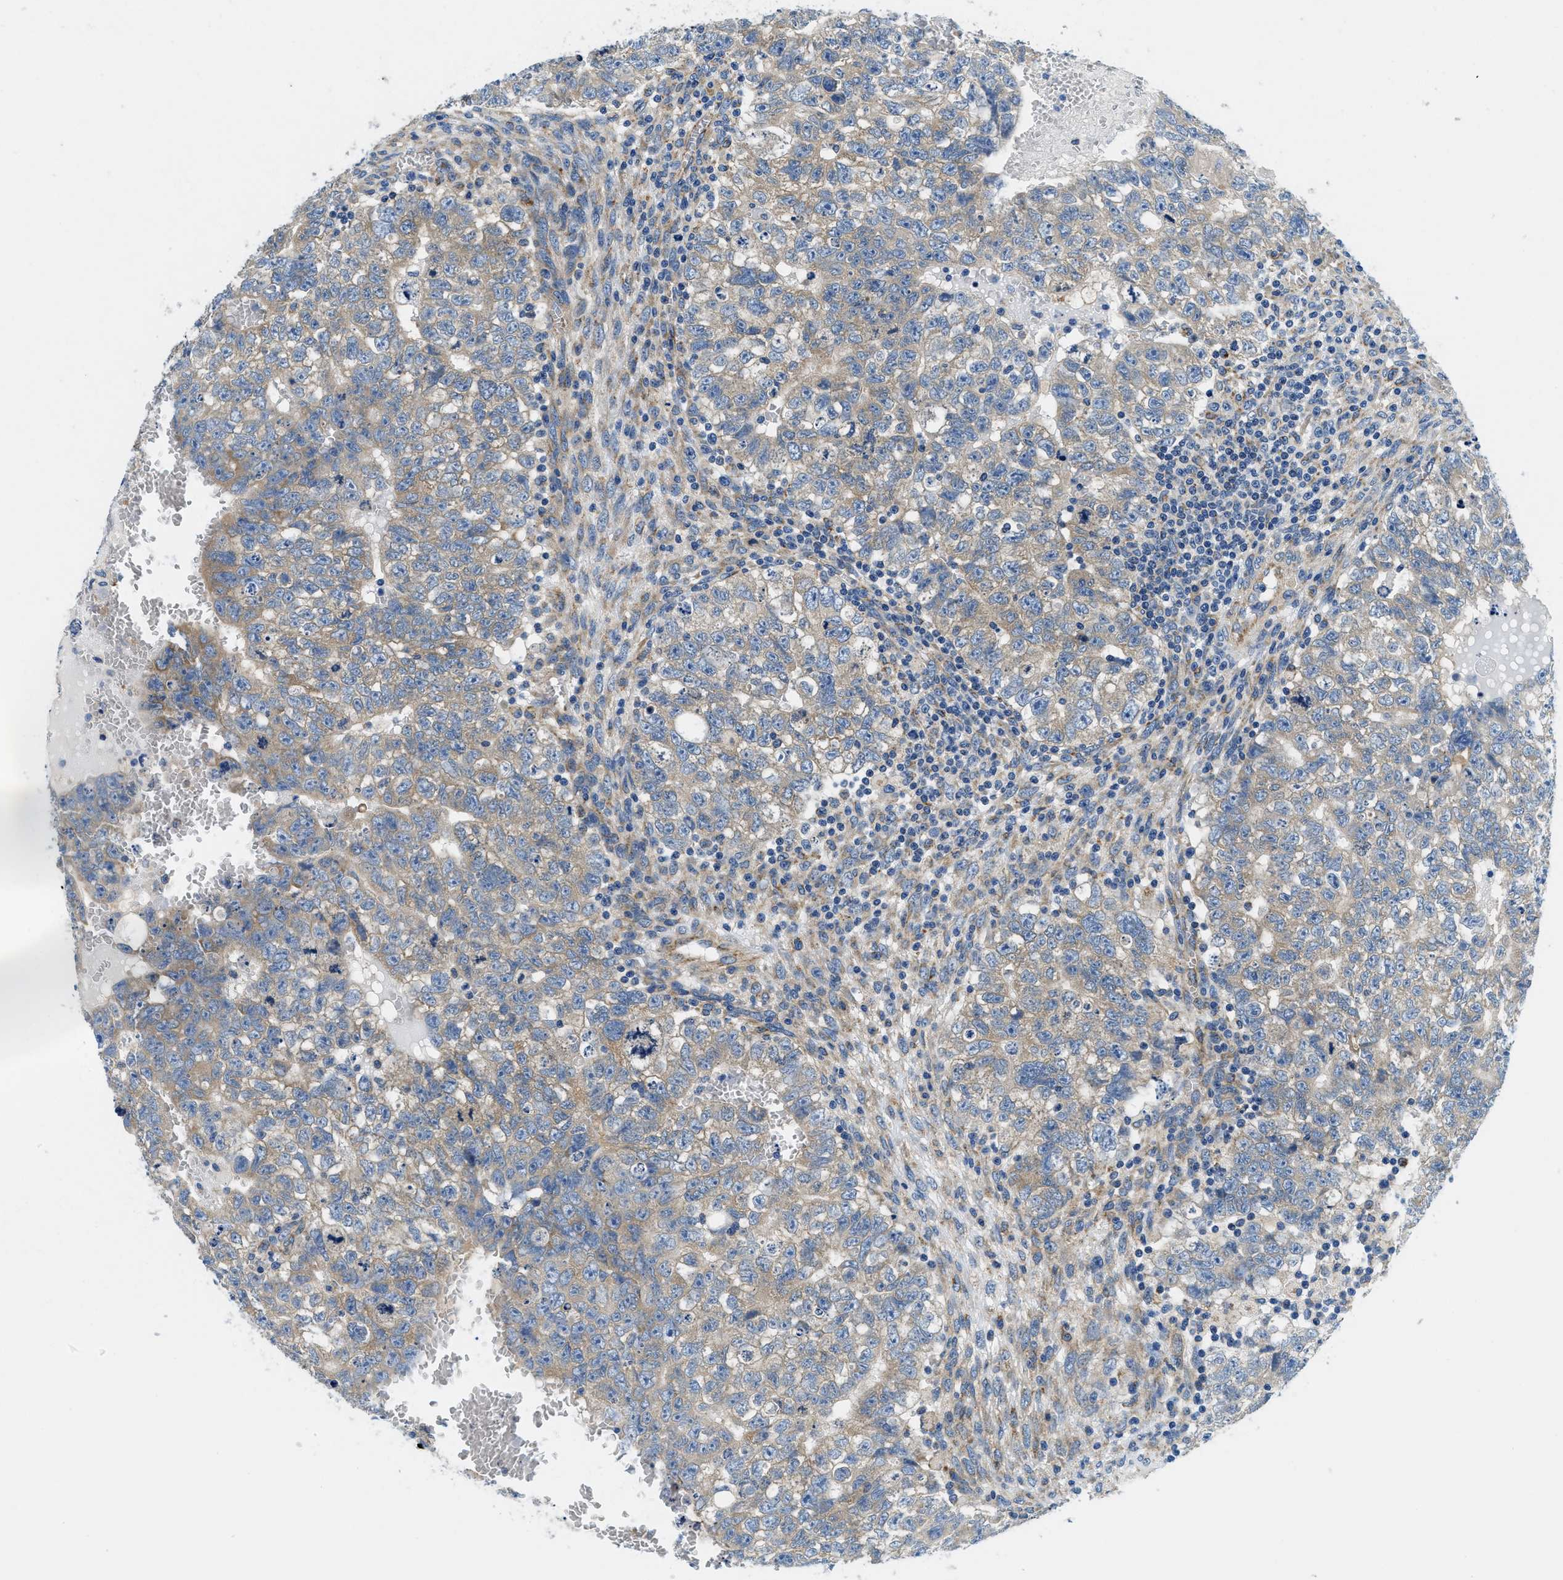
{"staining": {"intensity": "weak", "quantity": "<25%", "location": "cytoplasmic/membranous"}, "tissue": "testis cancer", "cell_type": "Tumor cells", "image_type": "cancer", "snomed": [{"axis": "morphology", "description": "Seminoma, NOS"}, {"axis": "morphology", "description": "Carcinoma, Embryonal, NOS"}, {"axis": "topography", "description": "Testis"}], "caption": "This photomicrograph is of testis seminoma stained with IHC to label a protein in brown with the nuclei are counter-stained blue. There is no expression in tumor cells.", "gene": "SAMD4B", "patient": {"sex": "male", "age": 38}}